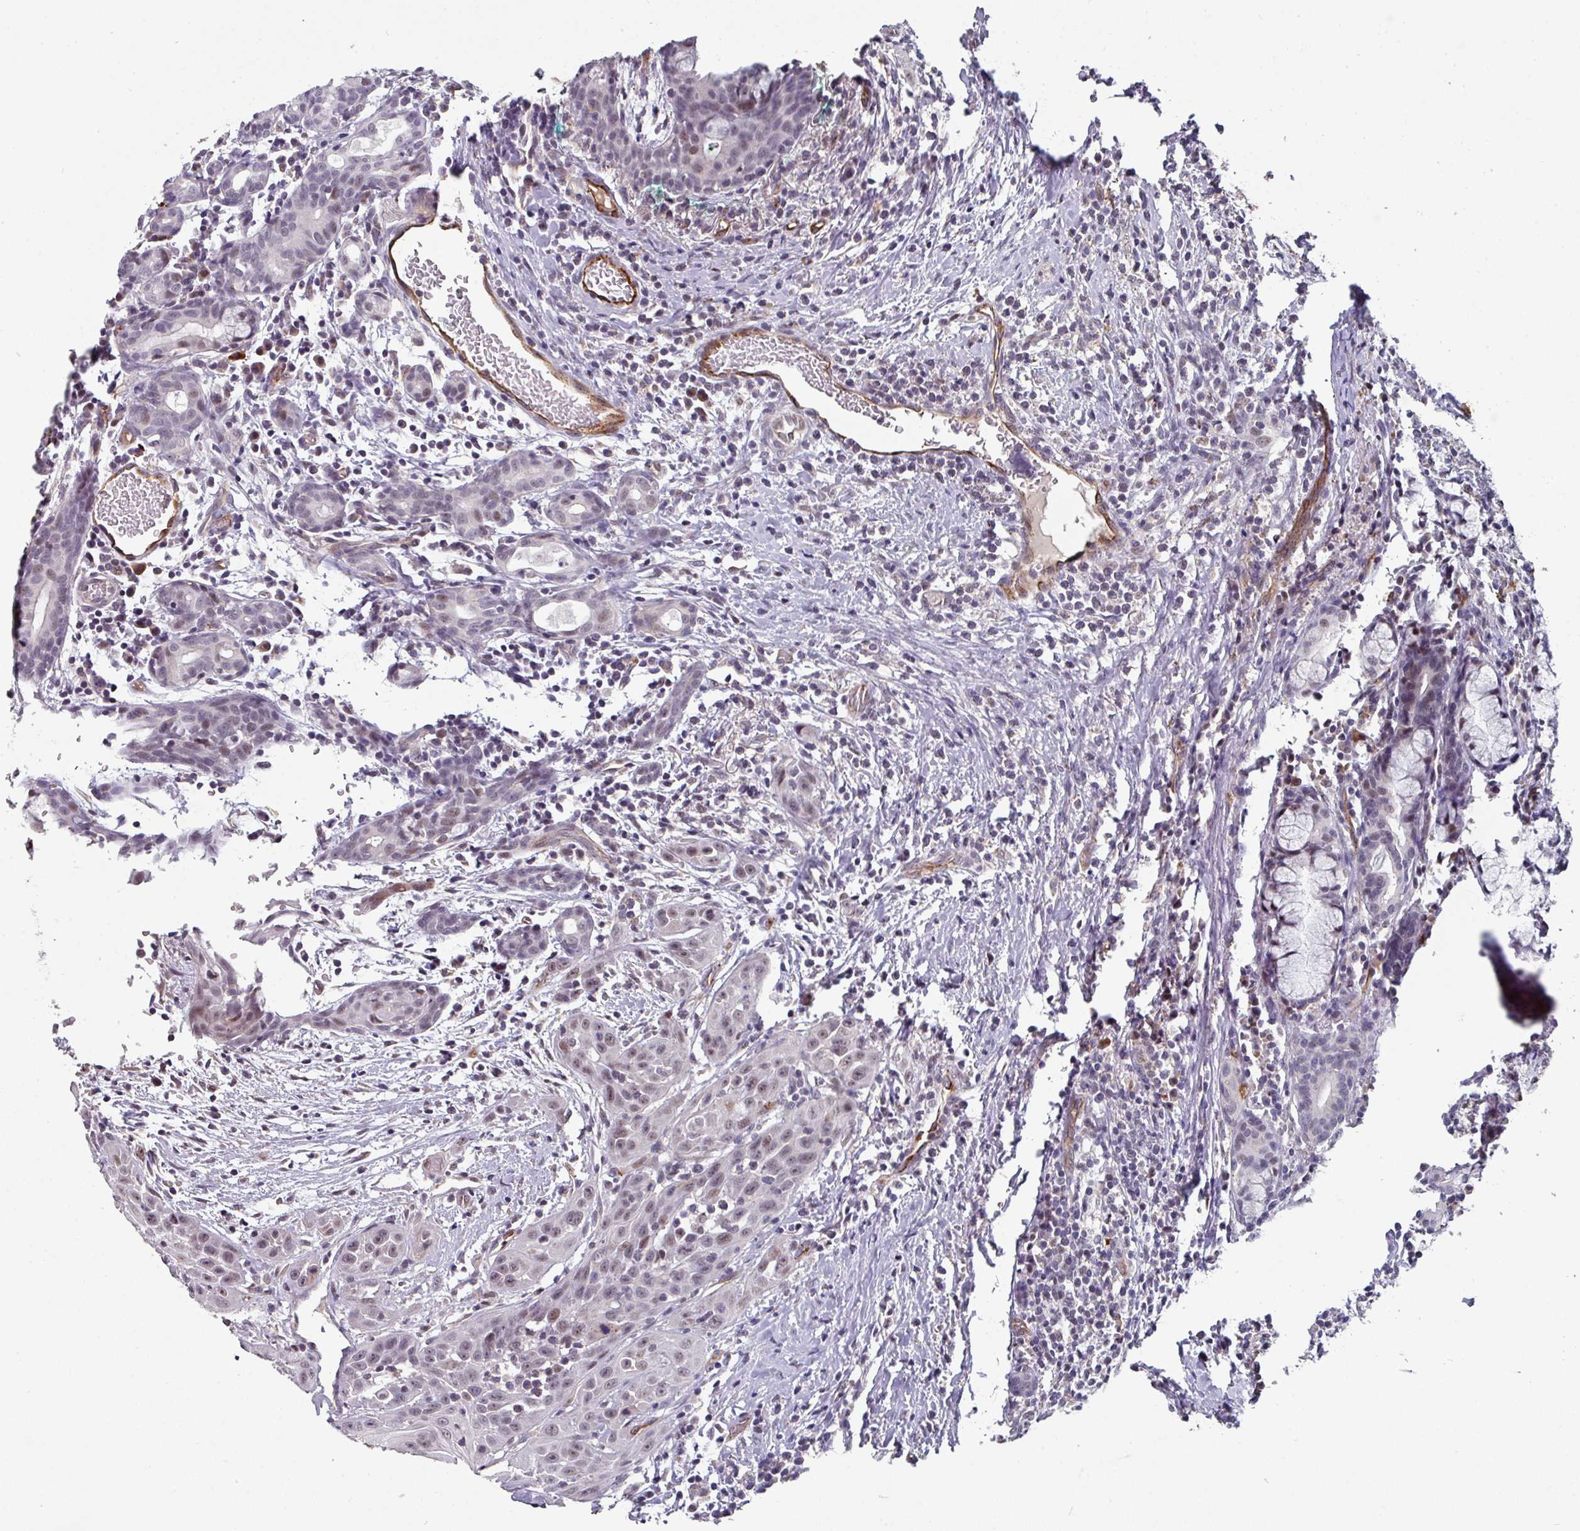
{"staining": {"intensity": "moderate", "quantity": "<25%", "location": "nuclear"}, "tissue": "head and neck cancer", "cell_type": "Tumor cells", "image_type": "cancer", "snomed": [{"axis": "morphology", "description": "Squamous cell carcinoma, NOS"}, {"axis": "topography", "description": "Oral tissue"}, {"axis": "topography", "description": "Head-Neck"}], "caption": "This is a micrograph of IHC staining of head and neck squamous cell carcinoma, which shows moderate staining in the nuclear of tumor cells.", "gene": "SIDT2", "patient": {"sex": "female", "age": 50}}